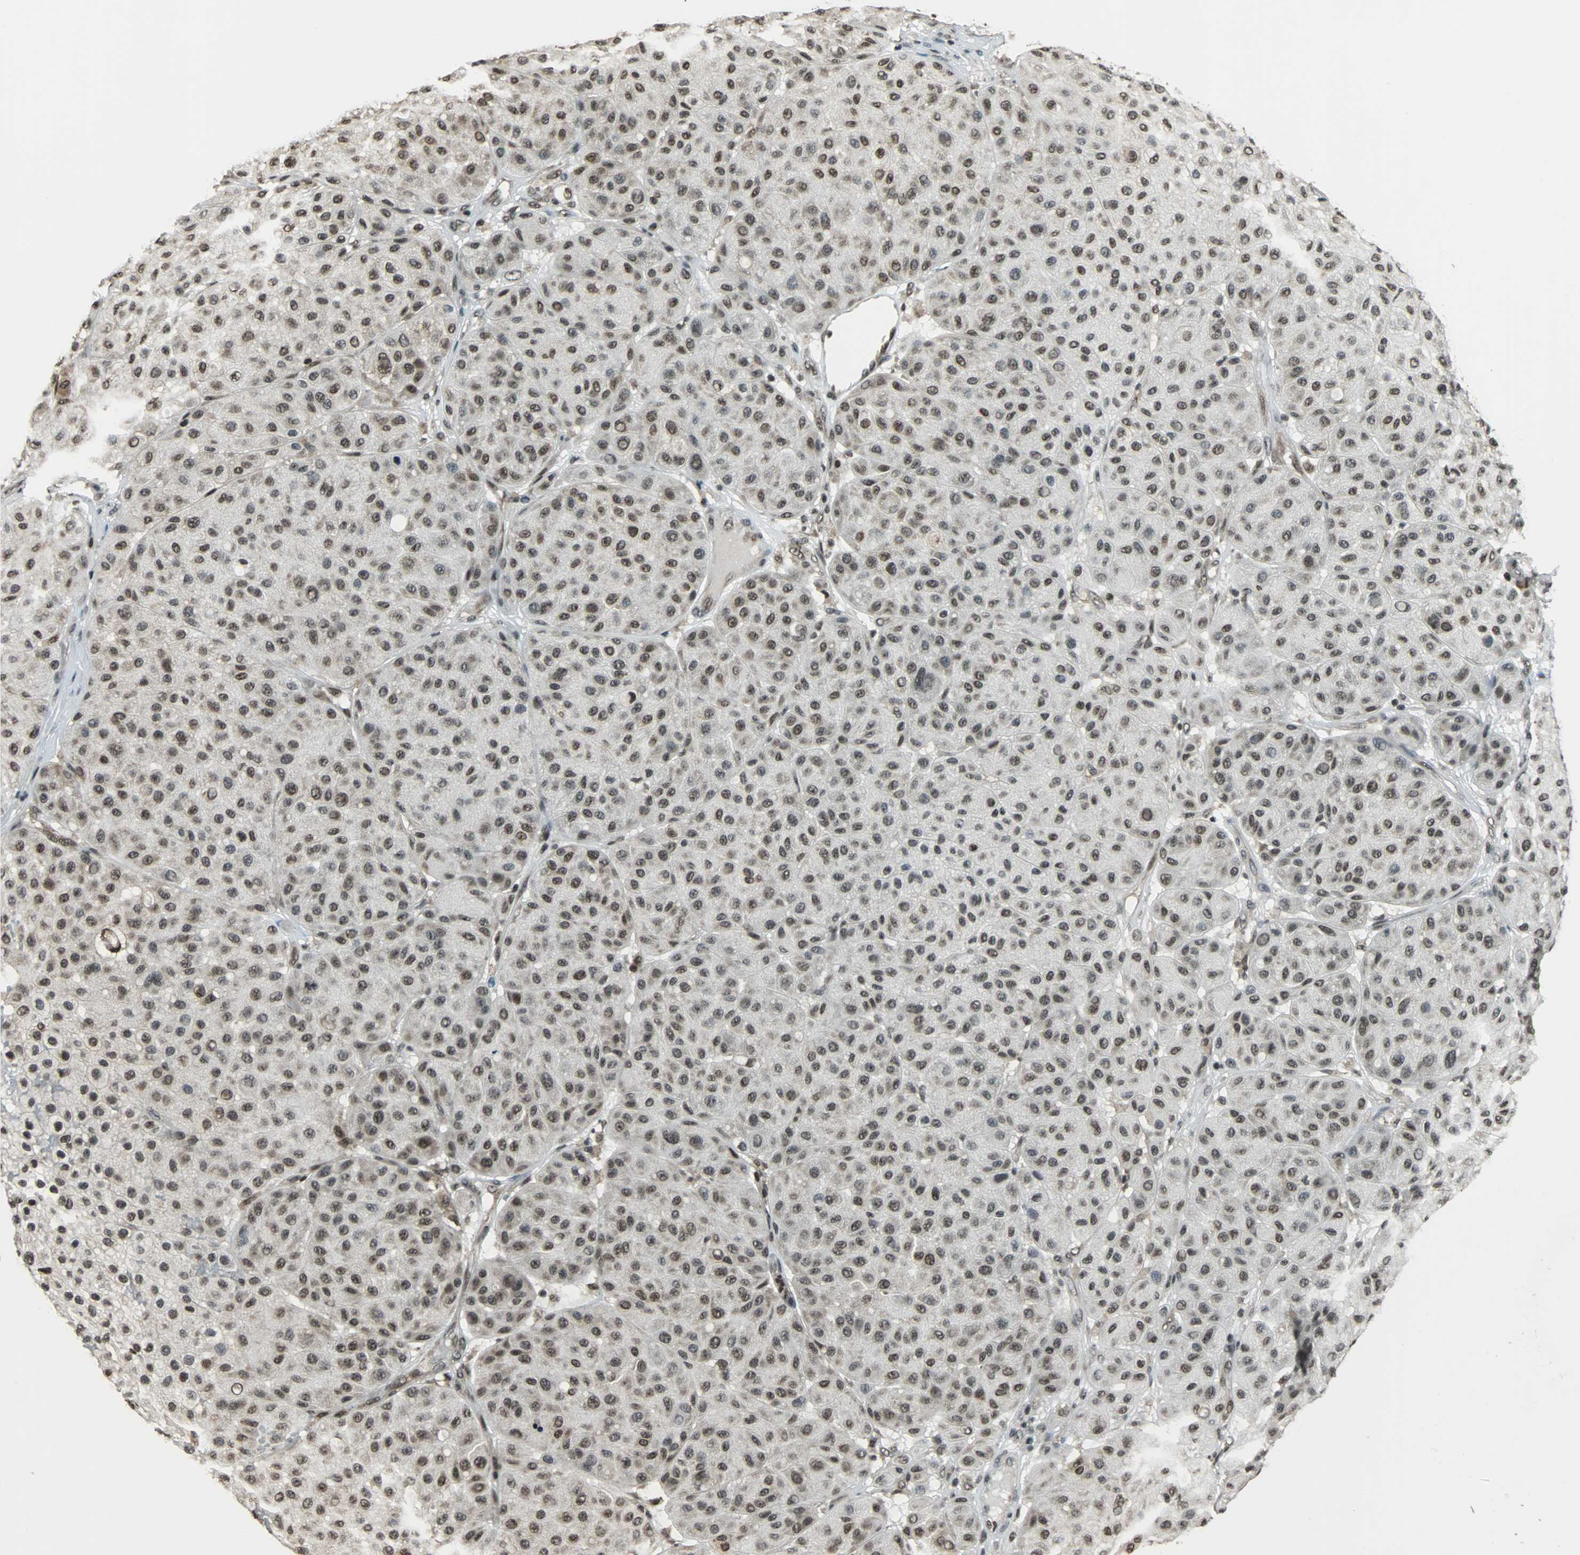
{"staining": {"intensity": "moderate", "quantity": ">75%", "location": "nuclear"}, "tissue": "melanoma", "cell_type": "Tumor cells", "image_type": "cancer", "snomed": [{"axis": "morphology", "description": "Normal tissue, NOS"}, {"axis": "morphology", "description": "Malignant melanoma, Metastatic site"}, {"axis": "topography", "description": "Skin"}], "caption": "The photomicrograph displays immunohistochemical staining of malignant melanoma (metastatic site). There is moderate nuclear staining is seen in approximately >75% of tumor cells. Nuclei are stained in blue.", "gene": "REST", "patient": {"sex": "male", "age": 41}}